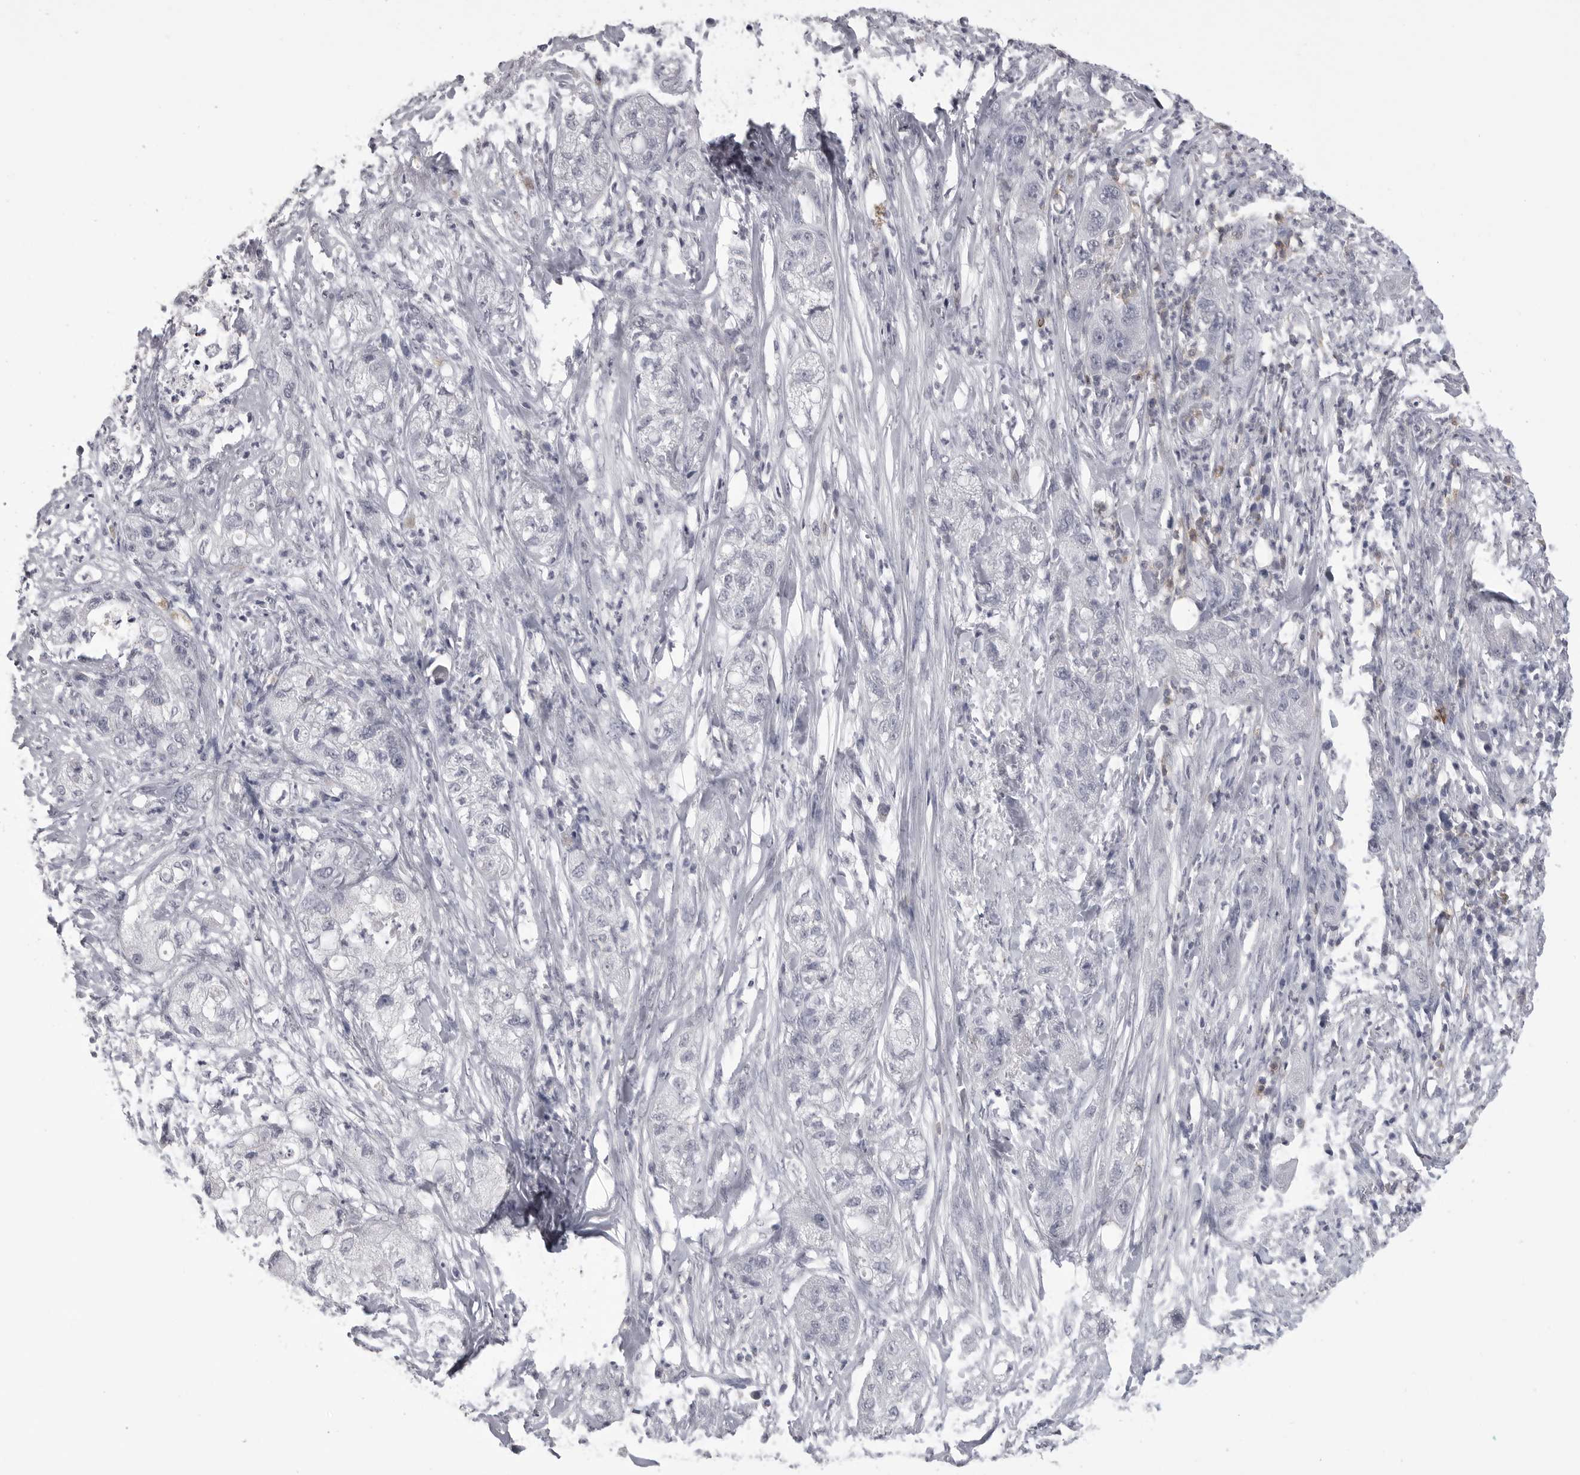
{"staining": {"intensity": "negative", "quantity": "none", "location": "none"}, "tissue": "pancreatic cancer", "cell_type": "Tumor cells", "image_type": "cancer", "snomed": [{"axis": "morphology", "description": "Adenocarcinoma, NOS"}, {"axis": "topography", "description": "Pancreas"}], "caption": "This is a photomicrograph of immunohistochemistry staining of pancreatic cancer, which shows no positivity in tumor cells.", "gene": "ITGAL", "patient": {"sex": "female", "age": 78}}